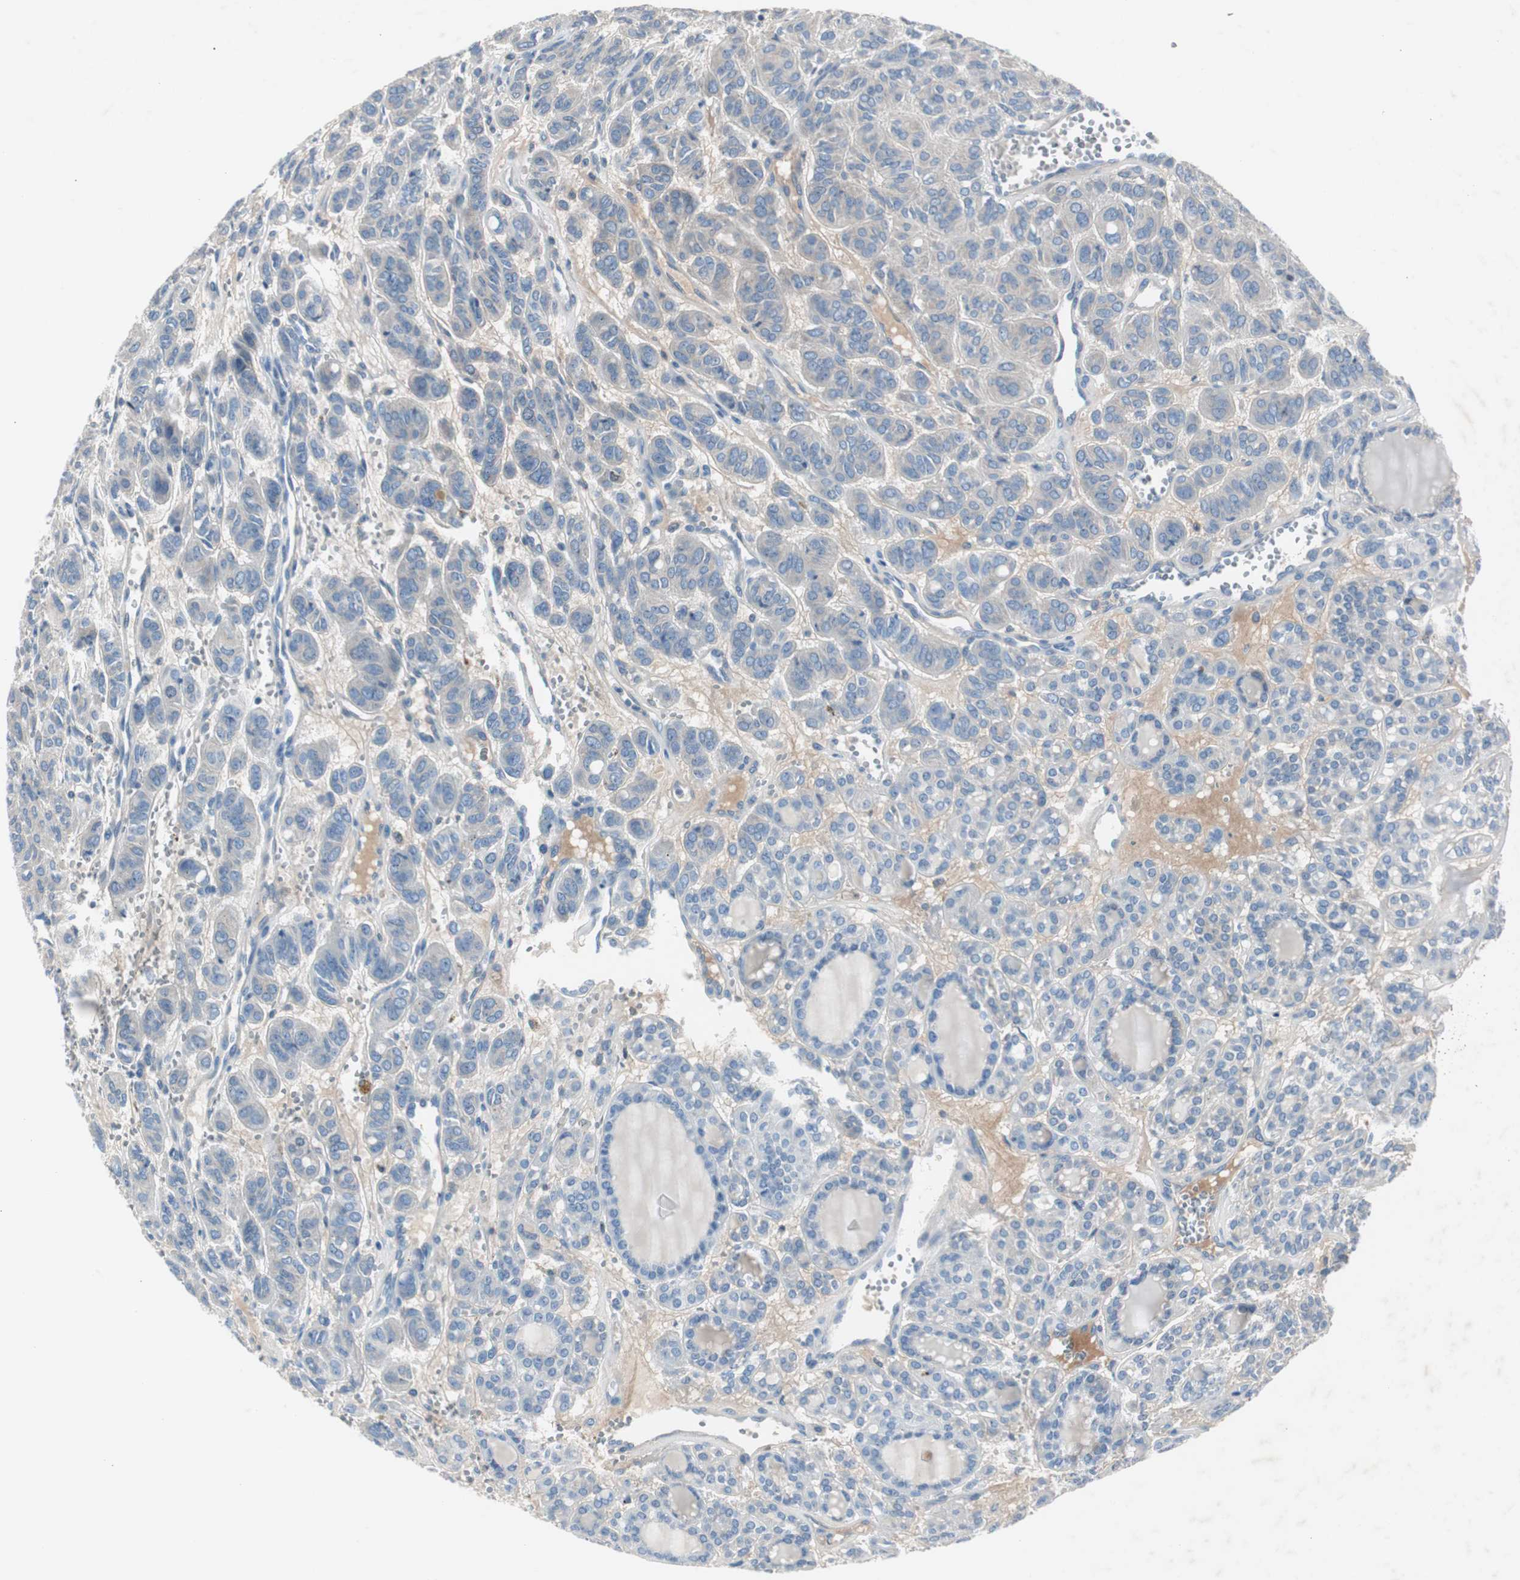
{"staining": {"intensity": "weak", "quantity": "25%-75%", "location": "cytoplasmic/membranous"}, "tissue": "thyroid cancer", "cell_type": "Tumor cells", "image_type": "cancer", "snomed": [{"axis": "morphology", "description": "Follicular adenoma carcinoma, NOS"}, {"axis": "topography", "description": "Thyroid gland"}], "caption": "Immunohistochemistry histopathology image of human thyroid follicular adenoma carcinoma stained for a protein (brown), which shows low levels of weak cytoplasmic/membranous positivity in about 25%-75% of tumor cells.", "gene": "SERPINF1", "patient": {"sex": "female", "age": 71}}